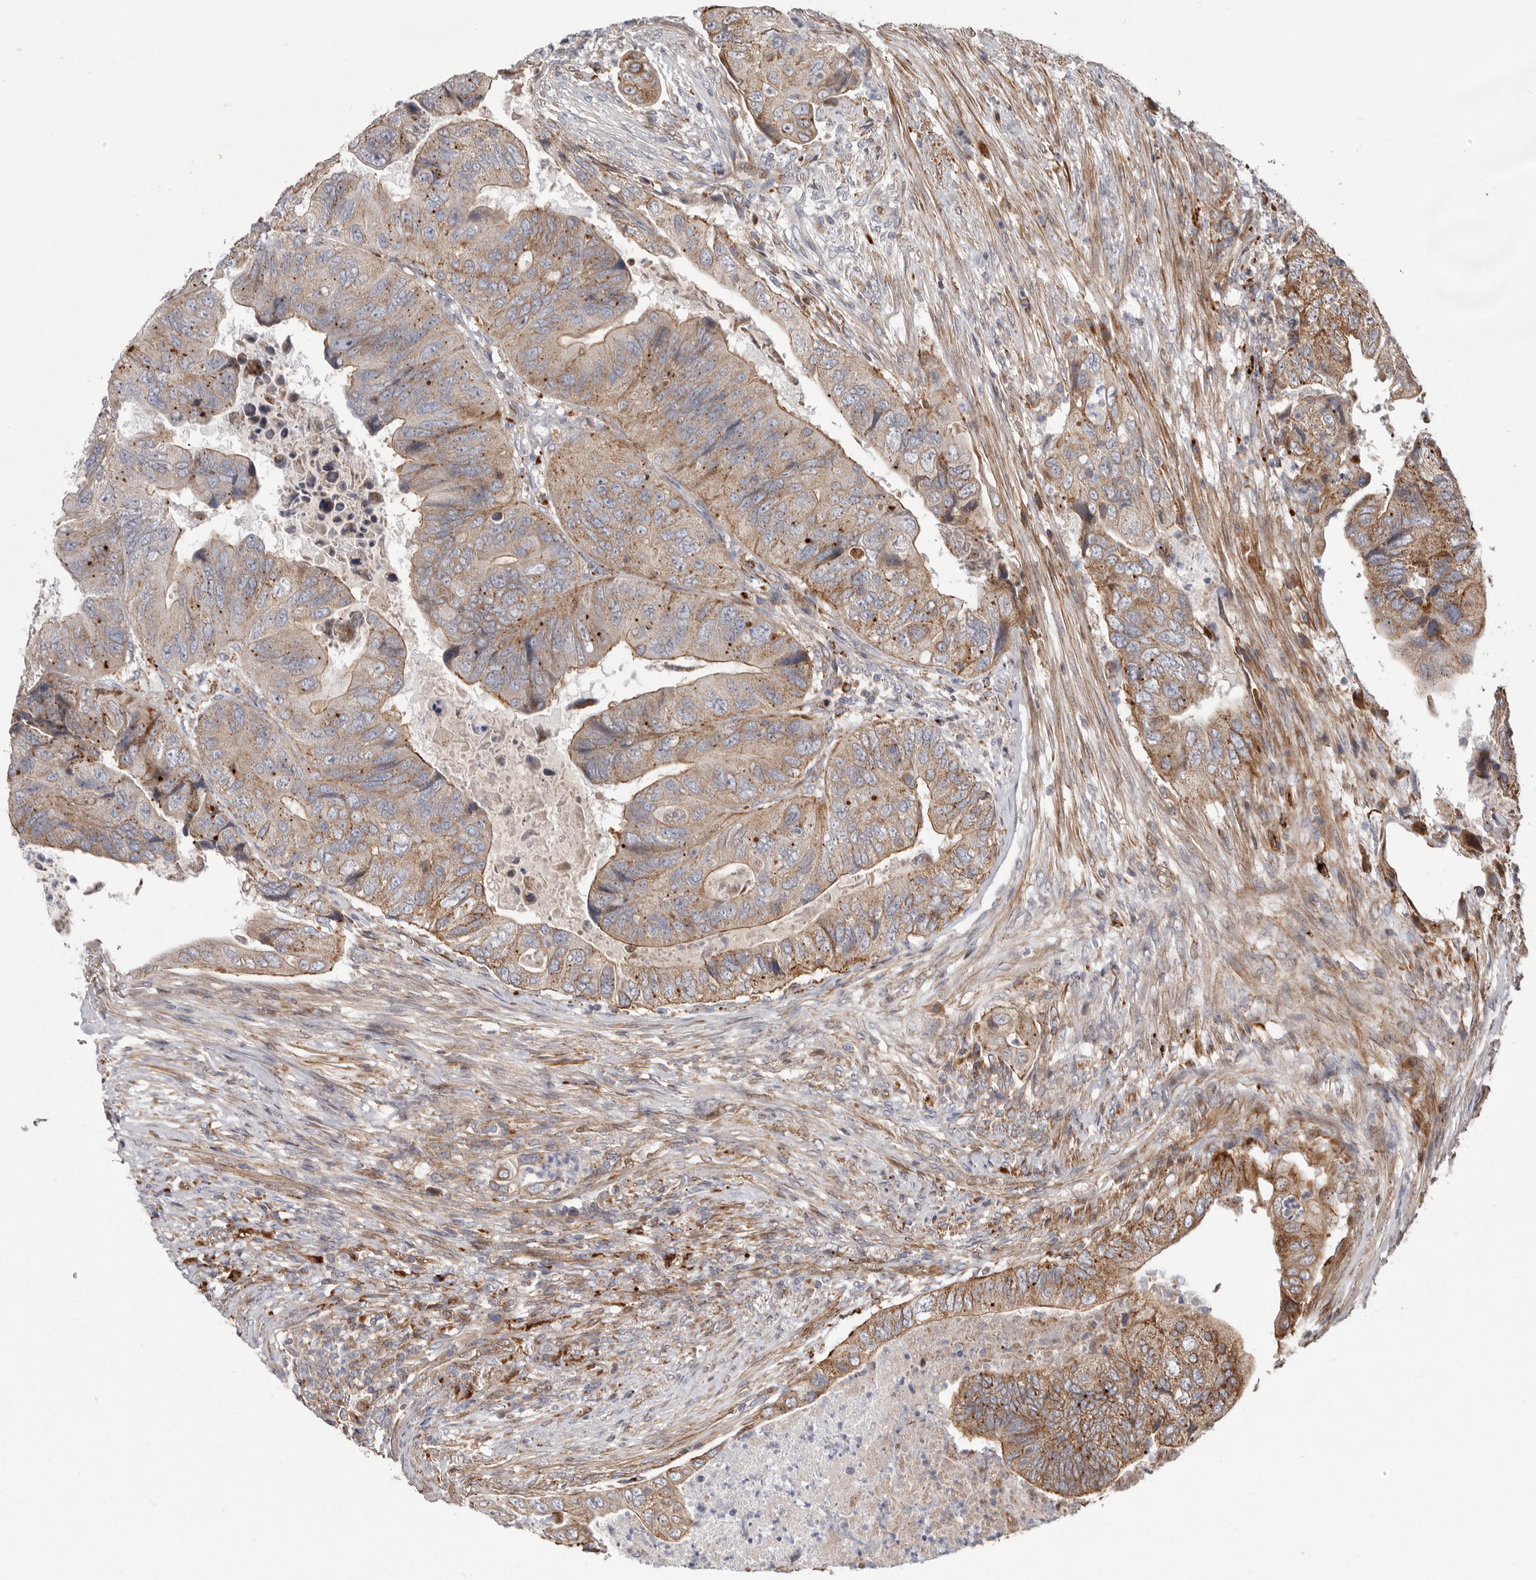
{"staining": {"intensity": "moderate", "quantity": ">75%", "location": "cytoplasmic/membranous"}, "tissue": "colorectal cancer", "cell_type": "Tumor cells", "image_type": "cancer", "snomed": [{"axis": "morphology", "description": "Adenocarcinoma, NOS"}, {"axis": "topography", "description": "Rectum"}], "caption": "Protein expression analysis of adenocarcinoma (colorectal) demonstrates moderate cytoplasmic/membranous staining in approximately >75% of tumor cells. The staining was performed using DAB to visualize the protein expression in brown, while the nuclei were stained in blue with hematoxylin (Magnification: 20x).", "gene": "NUP43", "patient": {"sex": "male", "age": 63}}